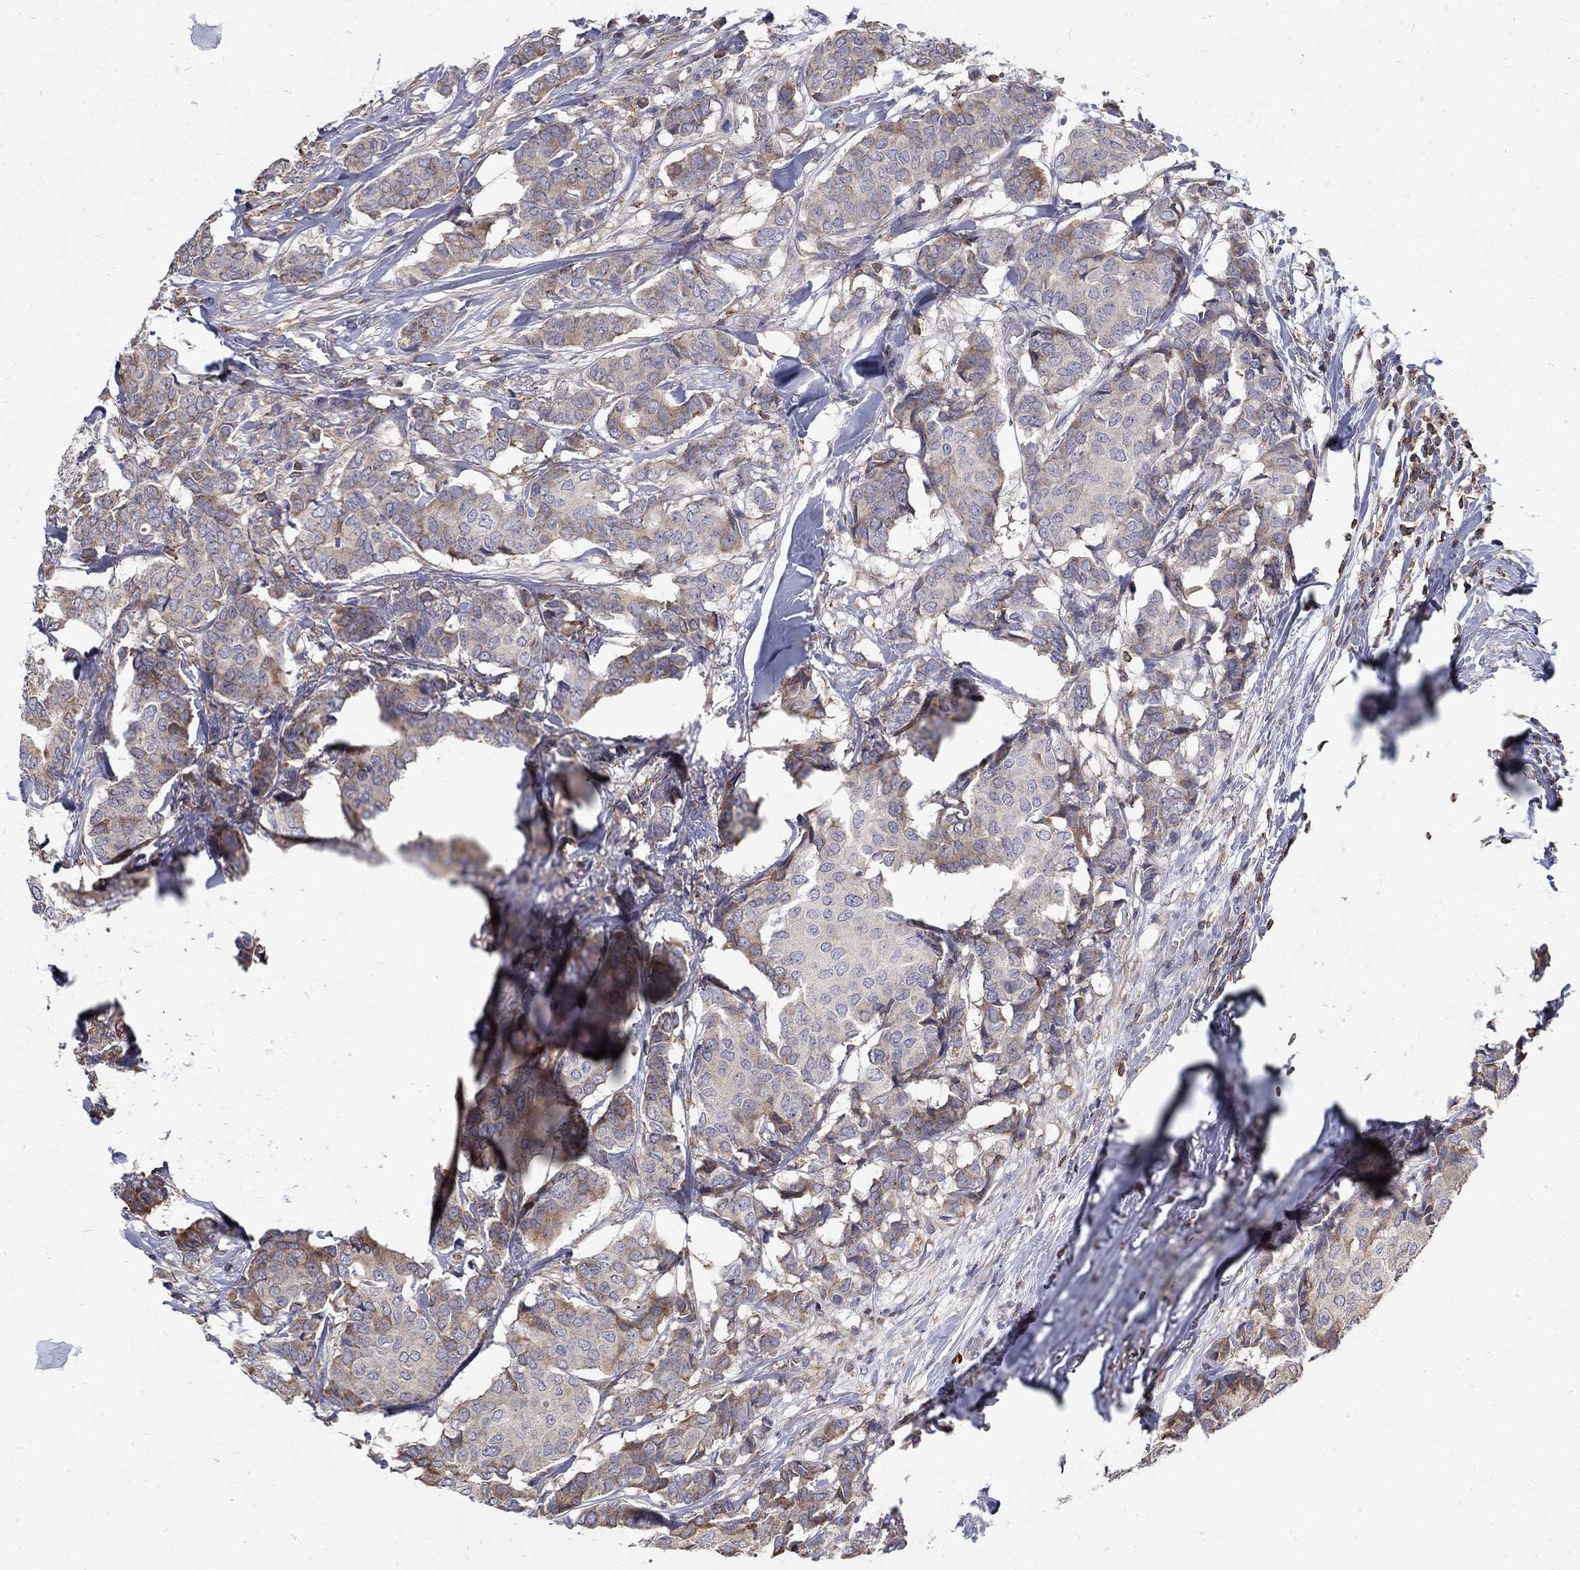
{"staining": {"intensity": "weak", "quantity": "25%-75%", "location": "cytoplasmic/membranous"}, "tissue": "breast cancer", "cell_type": "Tumor cells", "image_type": "cancer", "snomed": [{"axis": "morphology", "description": "Duct carcinoma"}, {"axis": "topography", "description": "Breast"}], "caption": "A photomicrograph of human breast cancer (infiltrating ductal carcinoma) stained for a protein reveals weak cytoplasmic/membranous brown staining in tumor cells.", "gene": "AGAP2", "patient": {"sex": "female", "age": 75}}